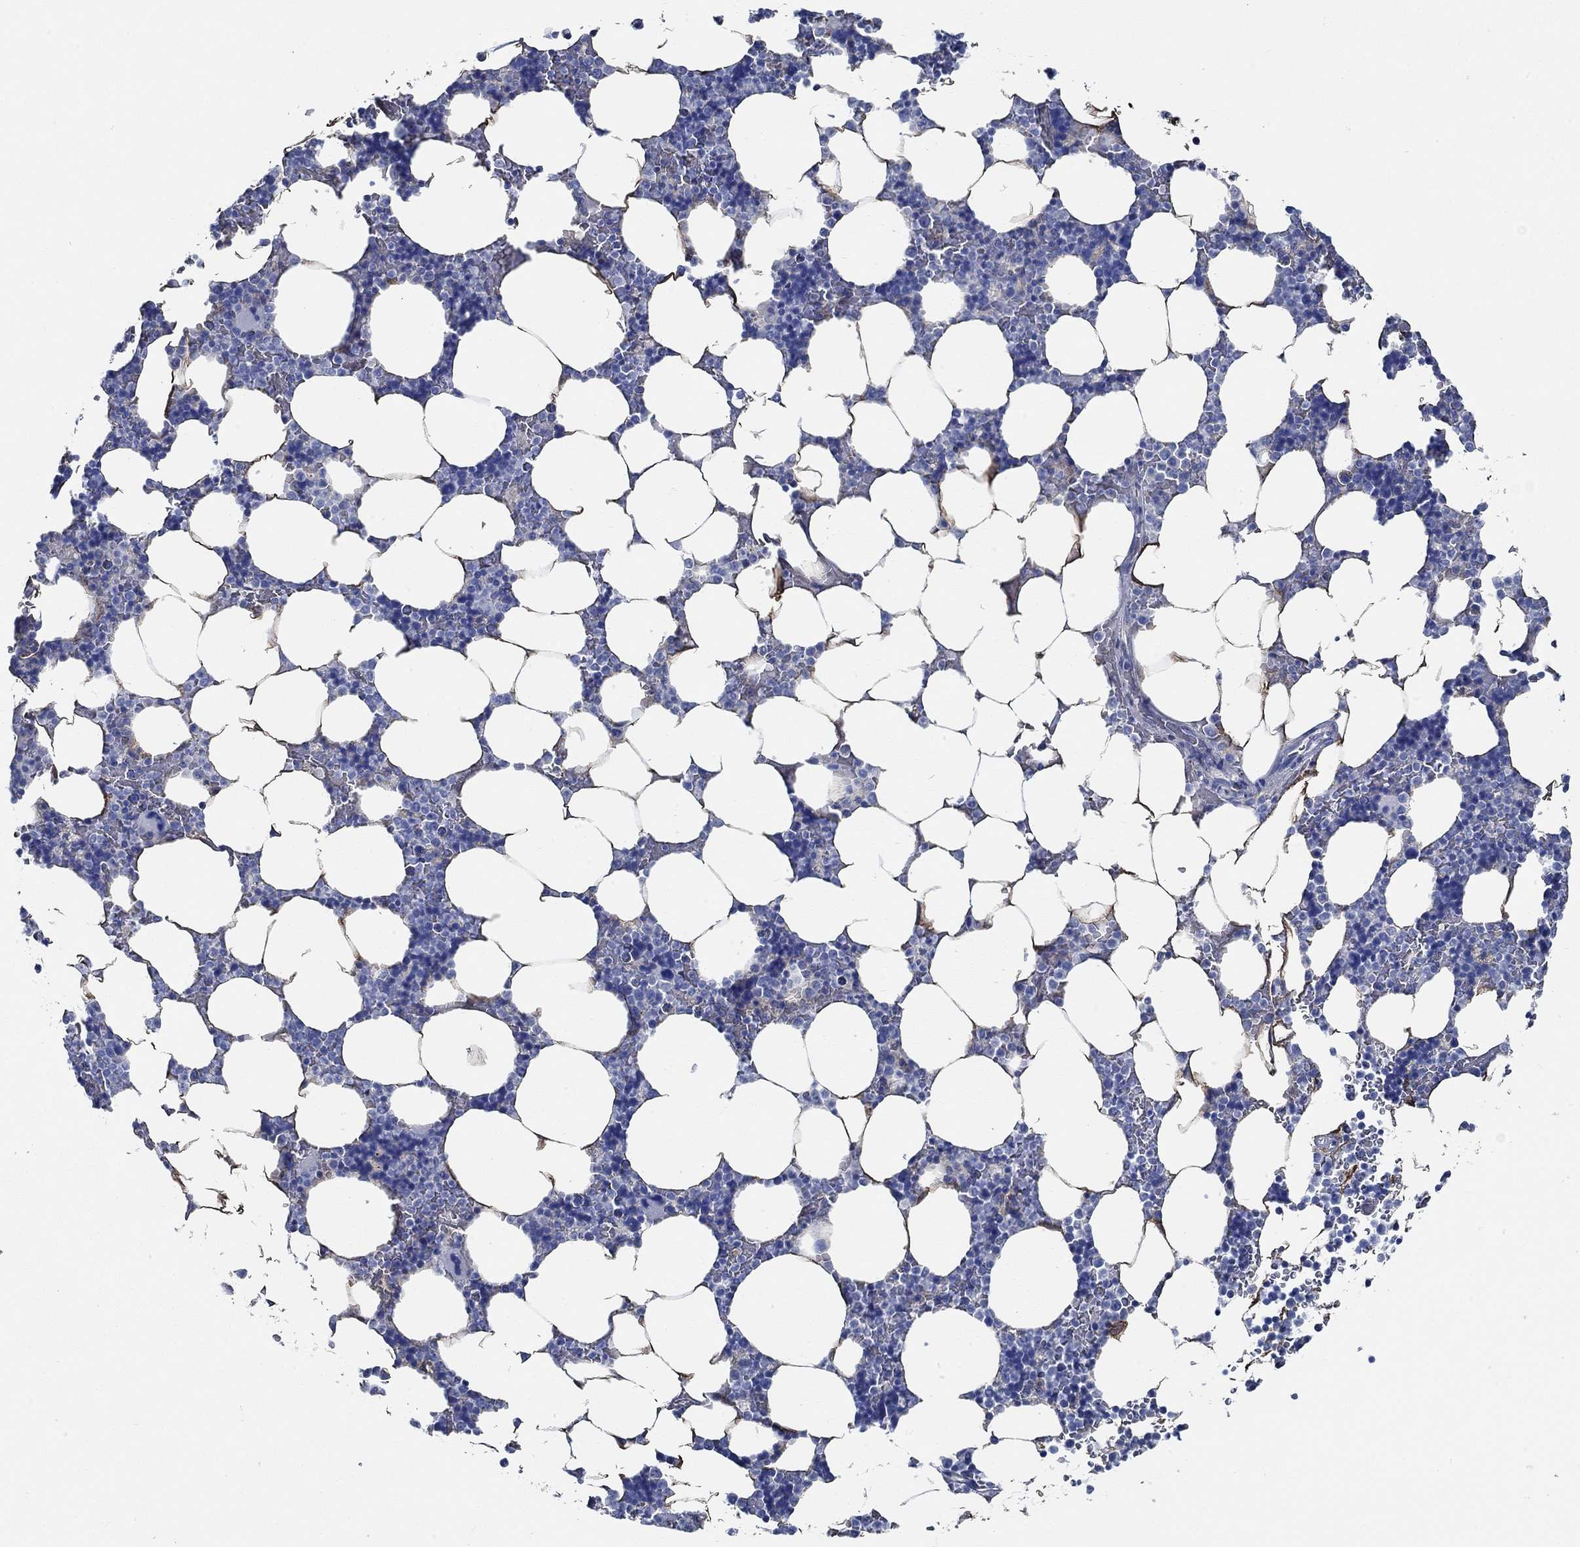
{"staining": {"intensity": "negative", "quantity": "none", "location": "none"}, "tissue": "bone marrow", "cell_type": "Hematopoietic cells", "image_type": "normal", "snomed": [{"axis": "morphology", "description": "Normal tissue, NOS"}, {"axis": "topography", "description": "Bone marrow"}], "caption": "Photomicrograph shows no protein staining in hematopoietic cells of unremarkable bone marrow. The staining is performed using DAB brown chromogen with nuclei counter-stained in using hematoxylin.", "gene": "HECW2", "patient": {"sex": "male", "age": 51}}